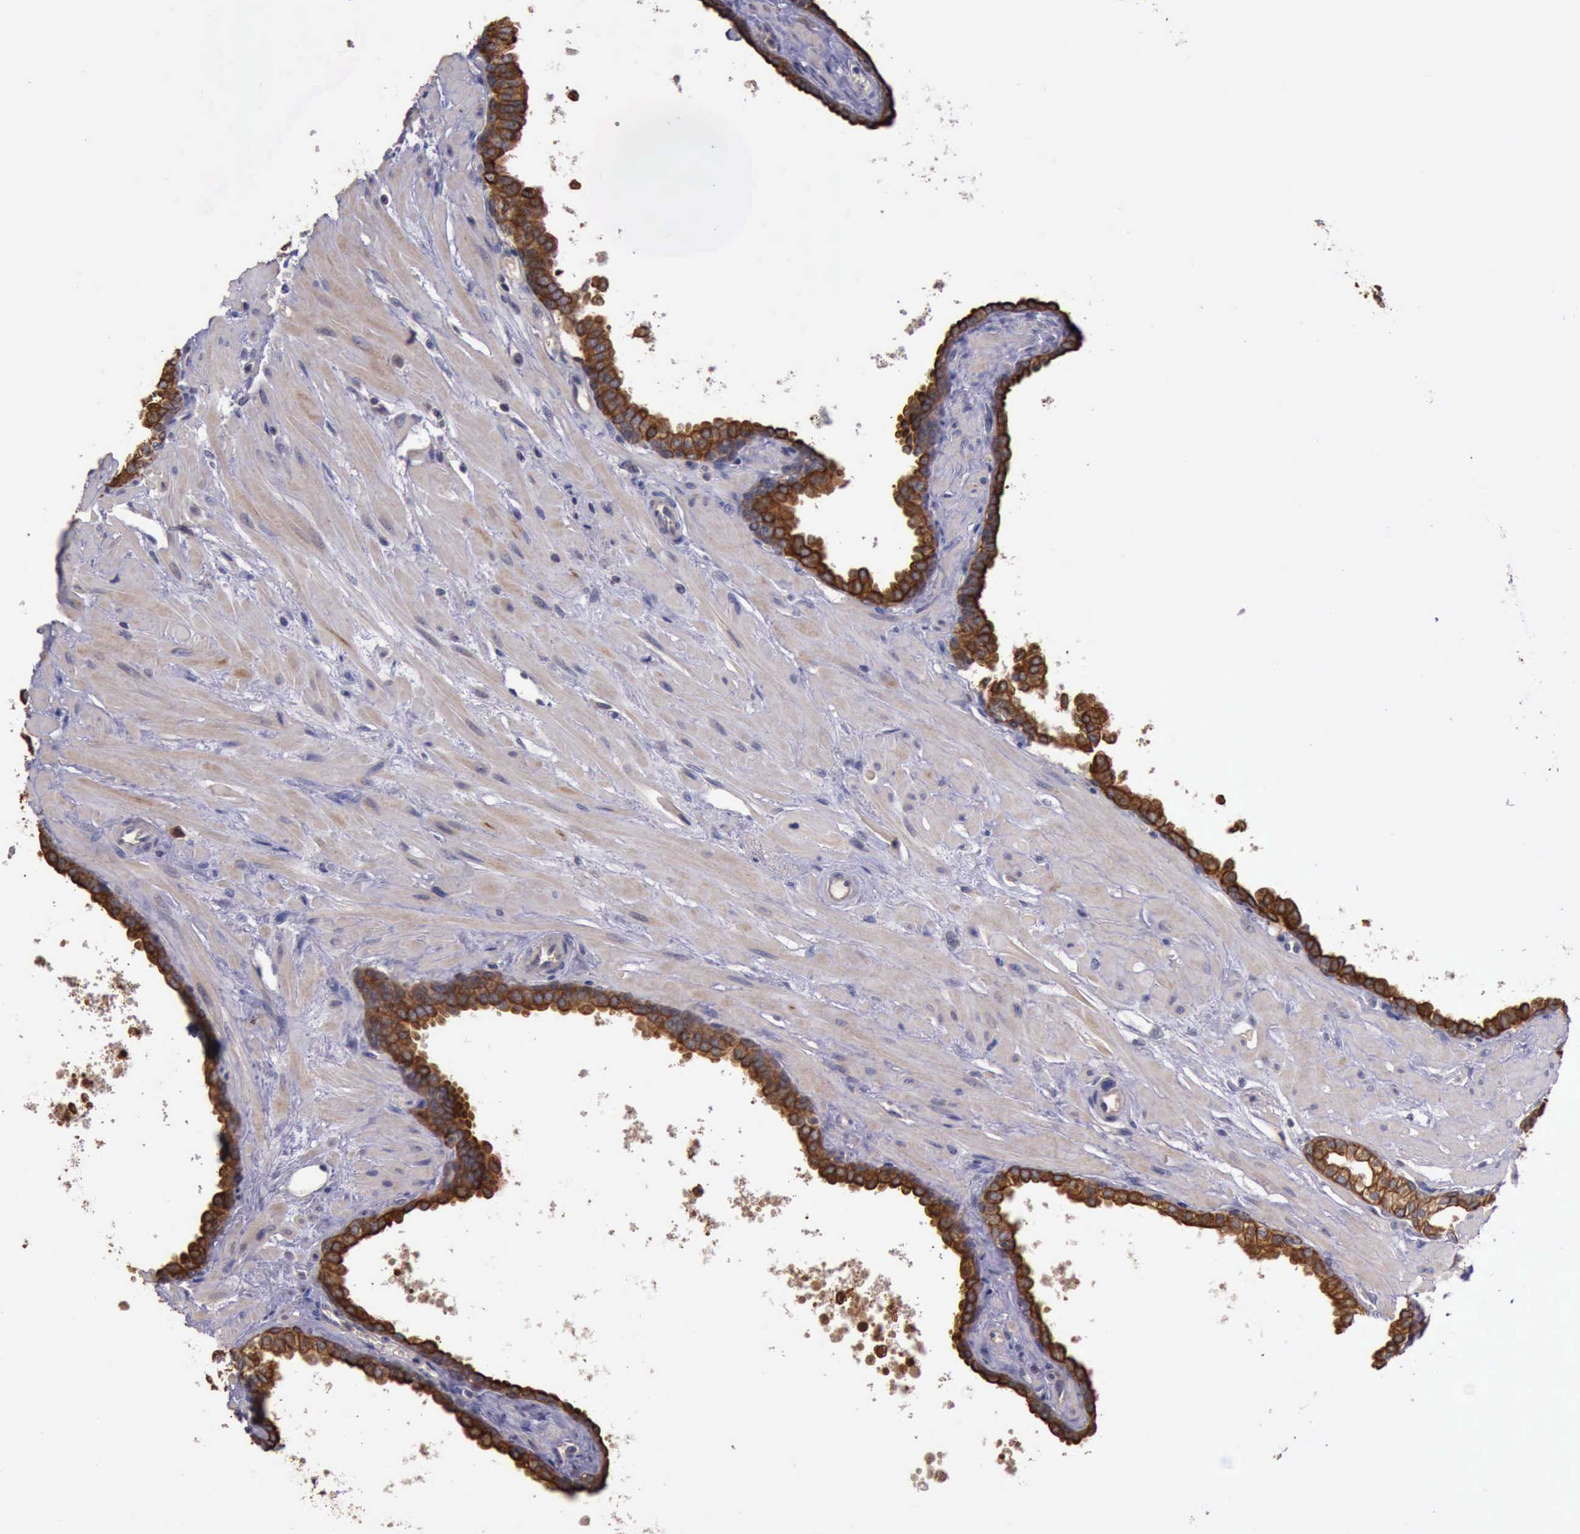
{"staining": {"intensity": "moderate", "quantity": ">75%", "location": "cytoplasmic/membranous"}, "tissue": "prostate", "cell_type": "Glandular cells", "image_type": "normal", "snomed": [{"axis": "morphology", "description": "Normal tissue, NOS"}, {"axis": "topography", "description": "Prostate"}], "caption": "About >75% of glandular cells in normal prostate show moderate cytoplasmic/membranous protein positivity as visualized by brown immunohistochemical staining.", "gene": "RAB39B", "patient": {"sex": "male", "age": 60}}